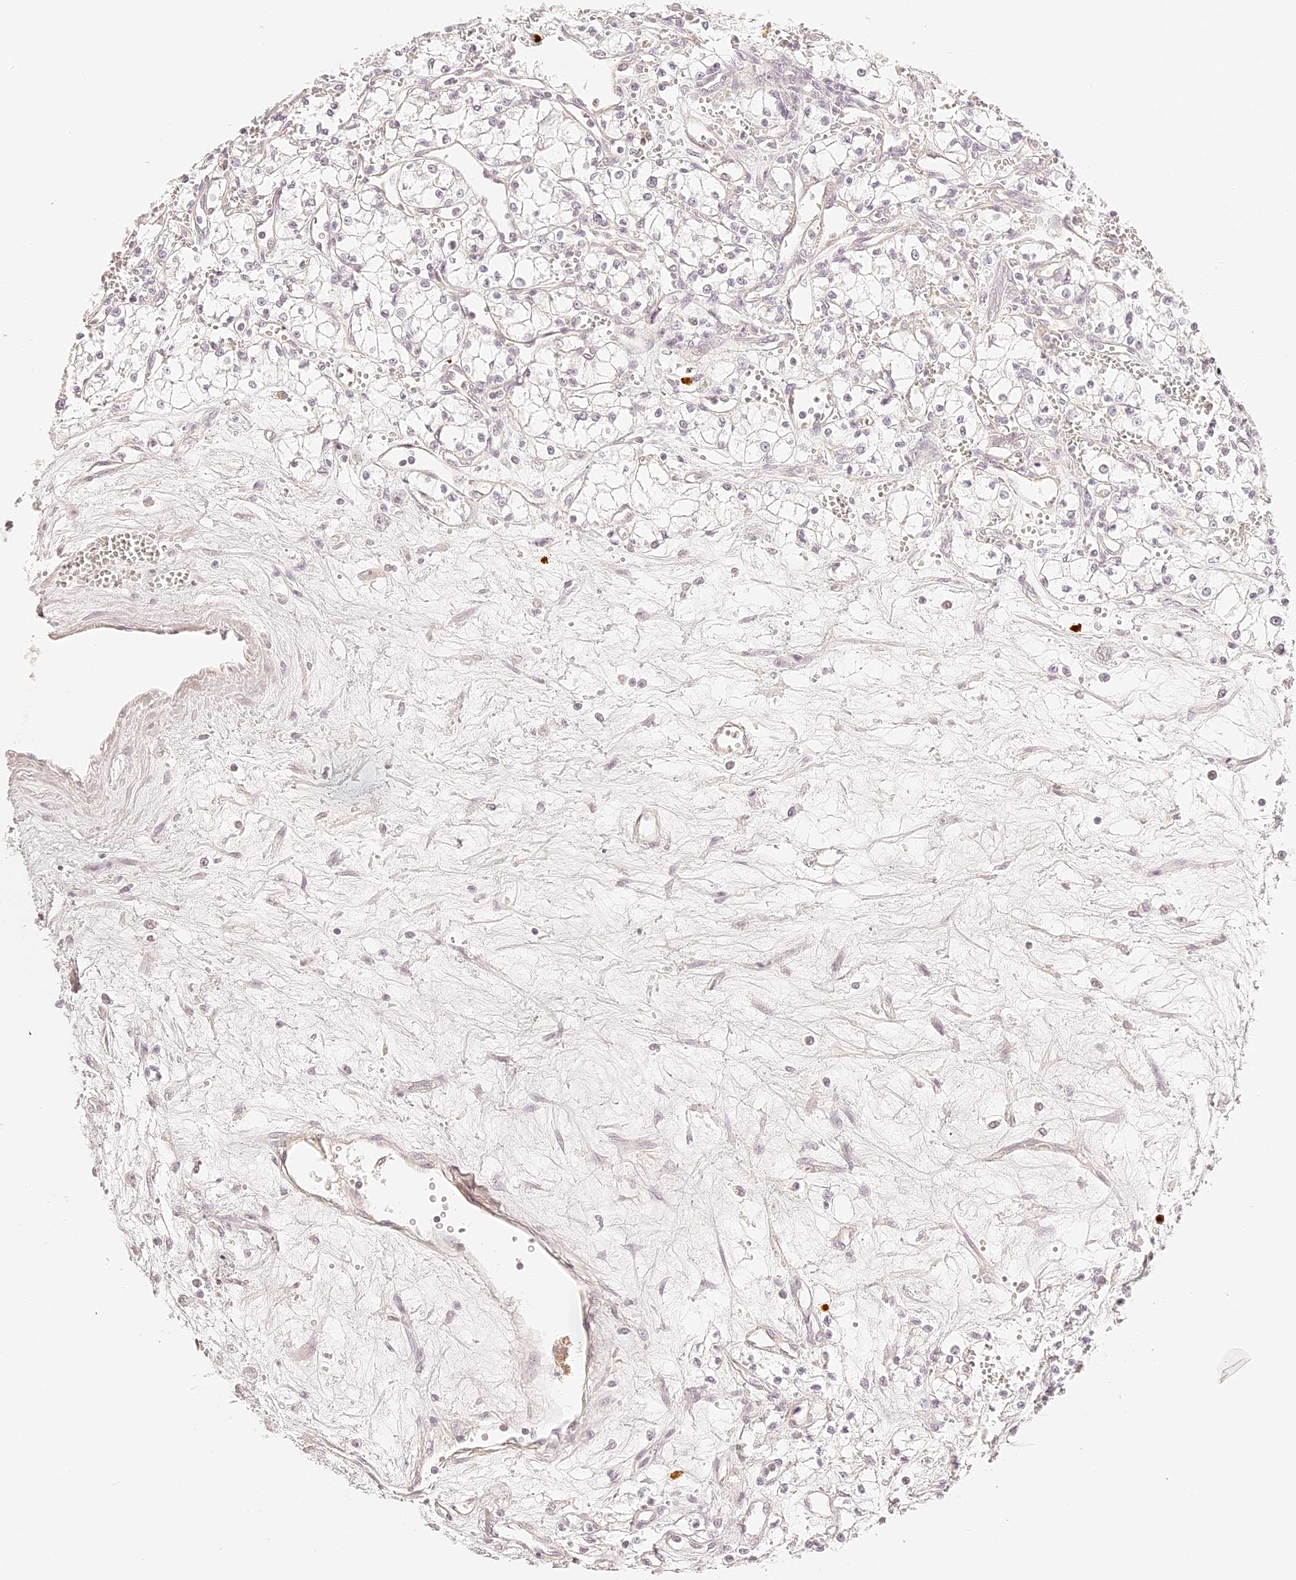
{"staining": {"intensity": "negative", "quantity": "none", "location": "none"}, "tissue": "renal cancer", "cell_type": "Tumor cells", "image_type": "cancer", "snomed": [{"axis": "morphology", "description": "Adenocarcinoma, NOS"}, {"axis": "topography", "description": "Kidney"}], "caption": "Image shows no significant protein expression in tumor cells of adenocarcinoma (renal).", "gene": "TRIM45", "patient": {"sex": "male", "age": 59}}